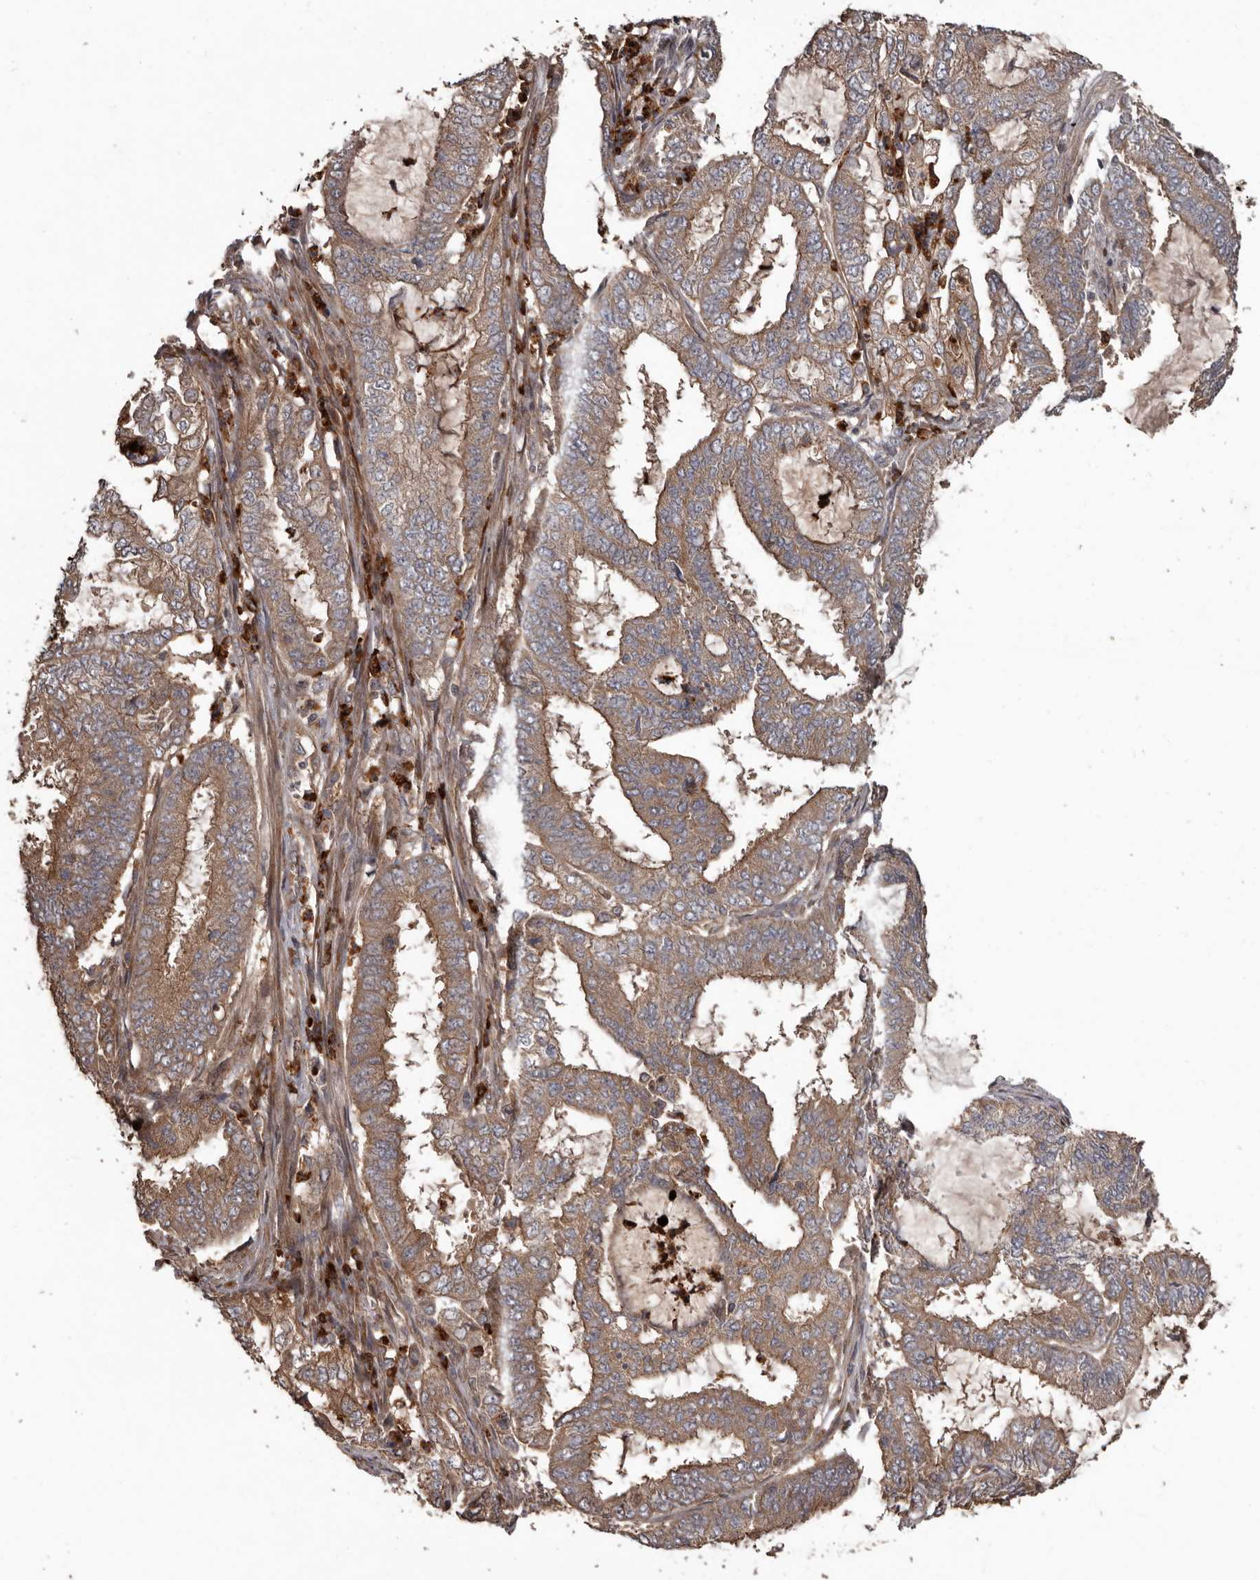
{"staining": {"intensity": "moderate", "quantity": ">75%", "location": "cytoplasmic/membranous"}, "tissue": "endometrial cancer", "cell_type": "Tumor cells", "image_type": "cancer", "snomed": [{"axis": "morphology", "description": "Adenocarcinoma, NOS"}, {"axis": "topography", "description": "Endometrium"}], "caption": "Brown immunohistochemical staining in endometrial cancer displays moderate cytoplasmic/membranous positivity in about >75% of tumor cells. (Brightfield microscopy of DAB IHC at high magnification).", "gene": "ARHGEF5", "patient": {"sex": "female", "age": 49}}